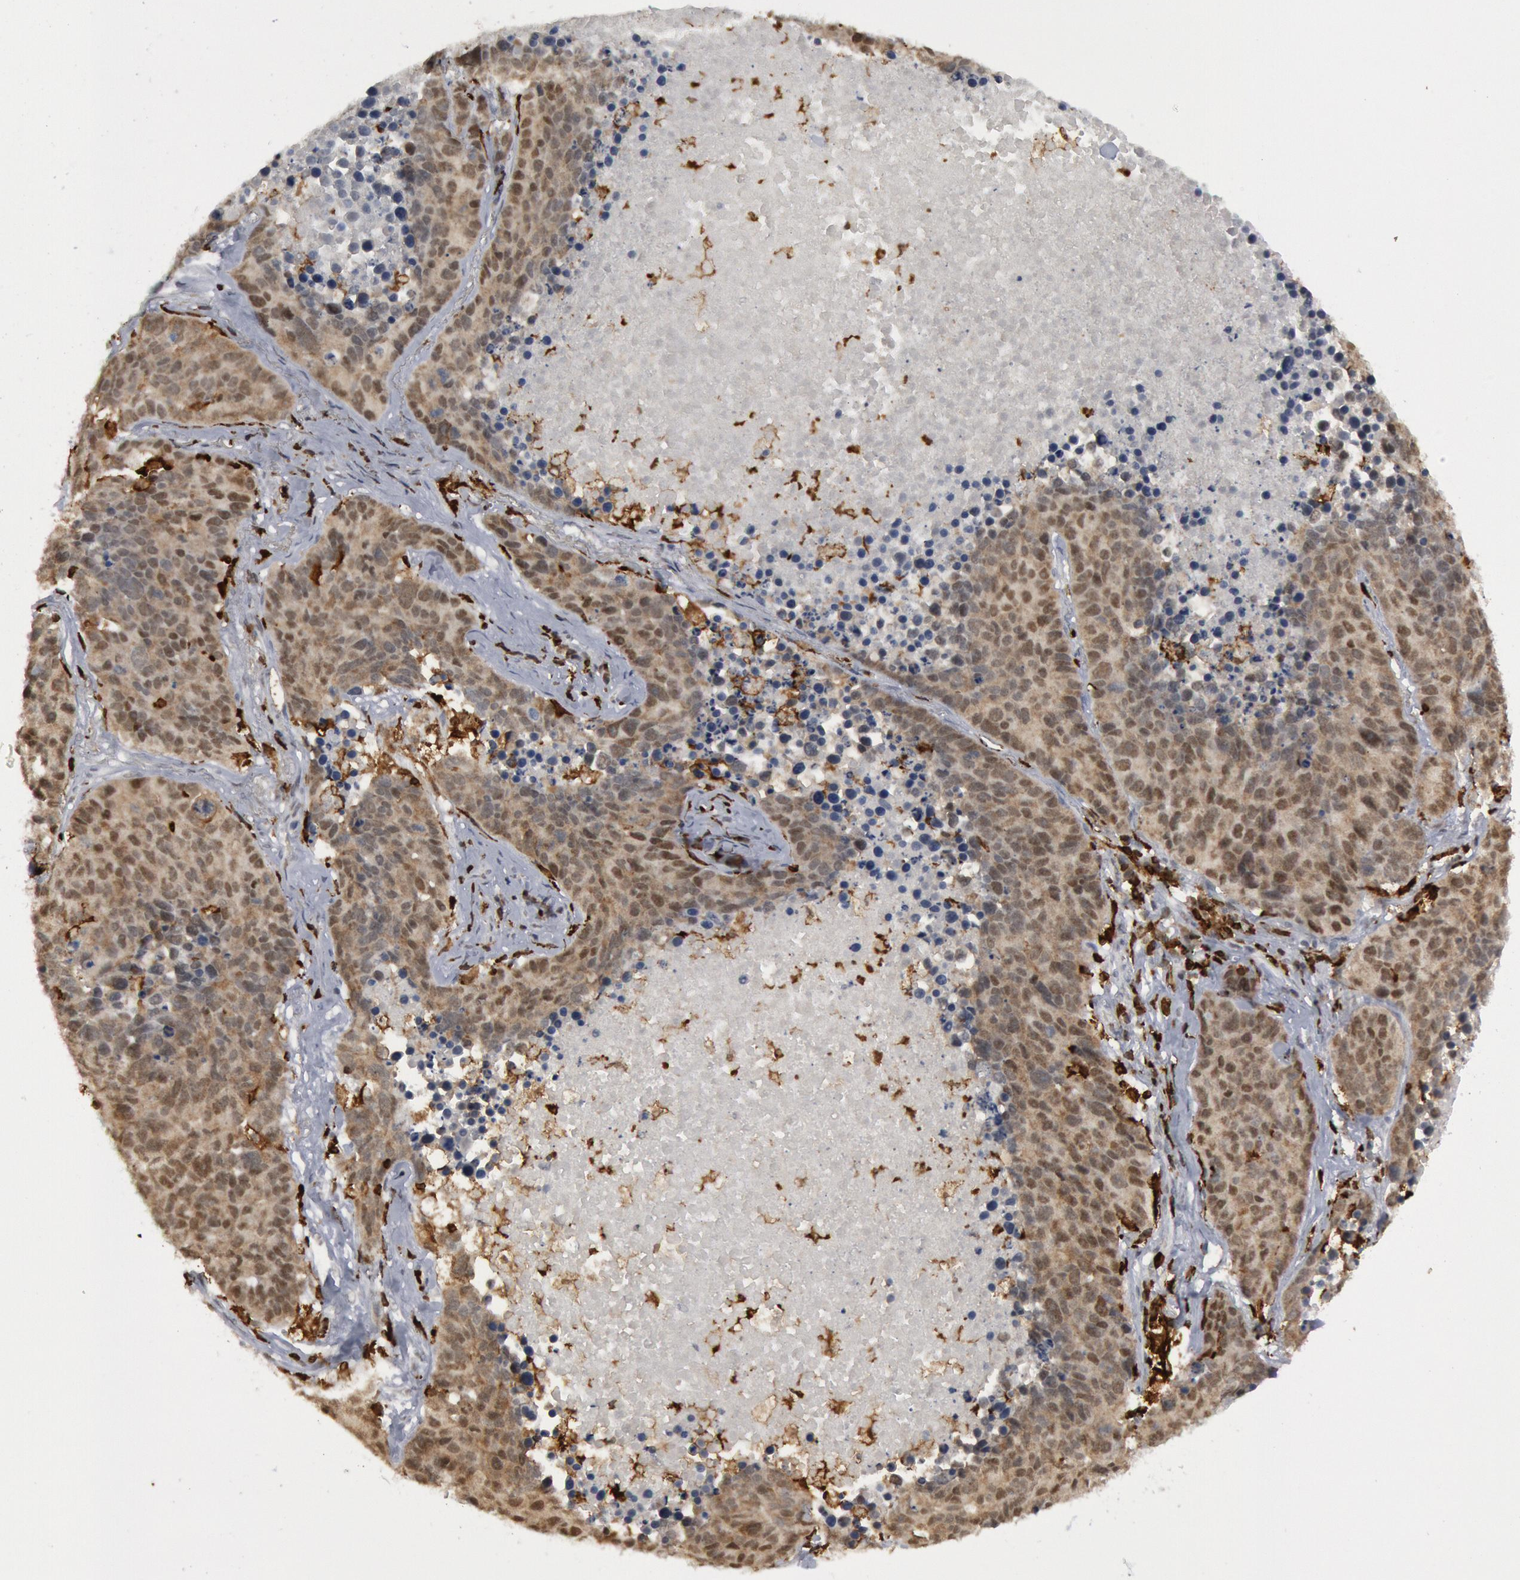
{"staining": {"intensity": "weak", "quantity": ">75%", "location": "cytoplasmic/membranous,nuclear"}, "tissue": "lung cancer", "cell_type": "Tumor cells", "image_type": "cancer", "snomed": [{"axis": "morphology", "description": "Carcinoid, malignant, NOS"}, {"axis": "topography", "description": "Lung"}], "caption": "Weak cytoplasmic/membranous and nuclear staining for a protein is appreciated in approximately >75% of tumor cells of lung cancer using immunohistochemistry.", "gene": "PTPN6", "patient": {"sex": "male", "age": 60}}